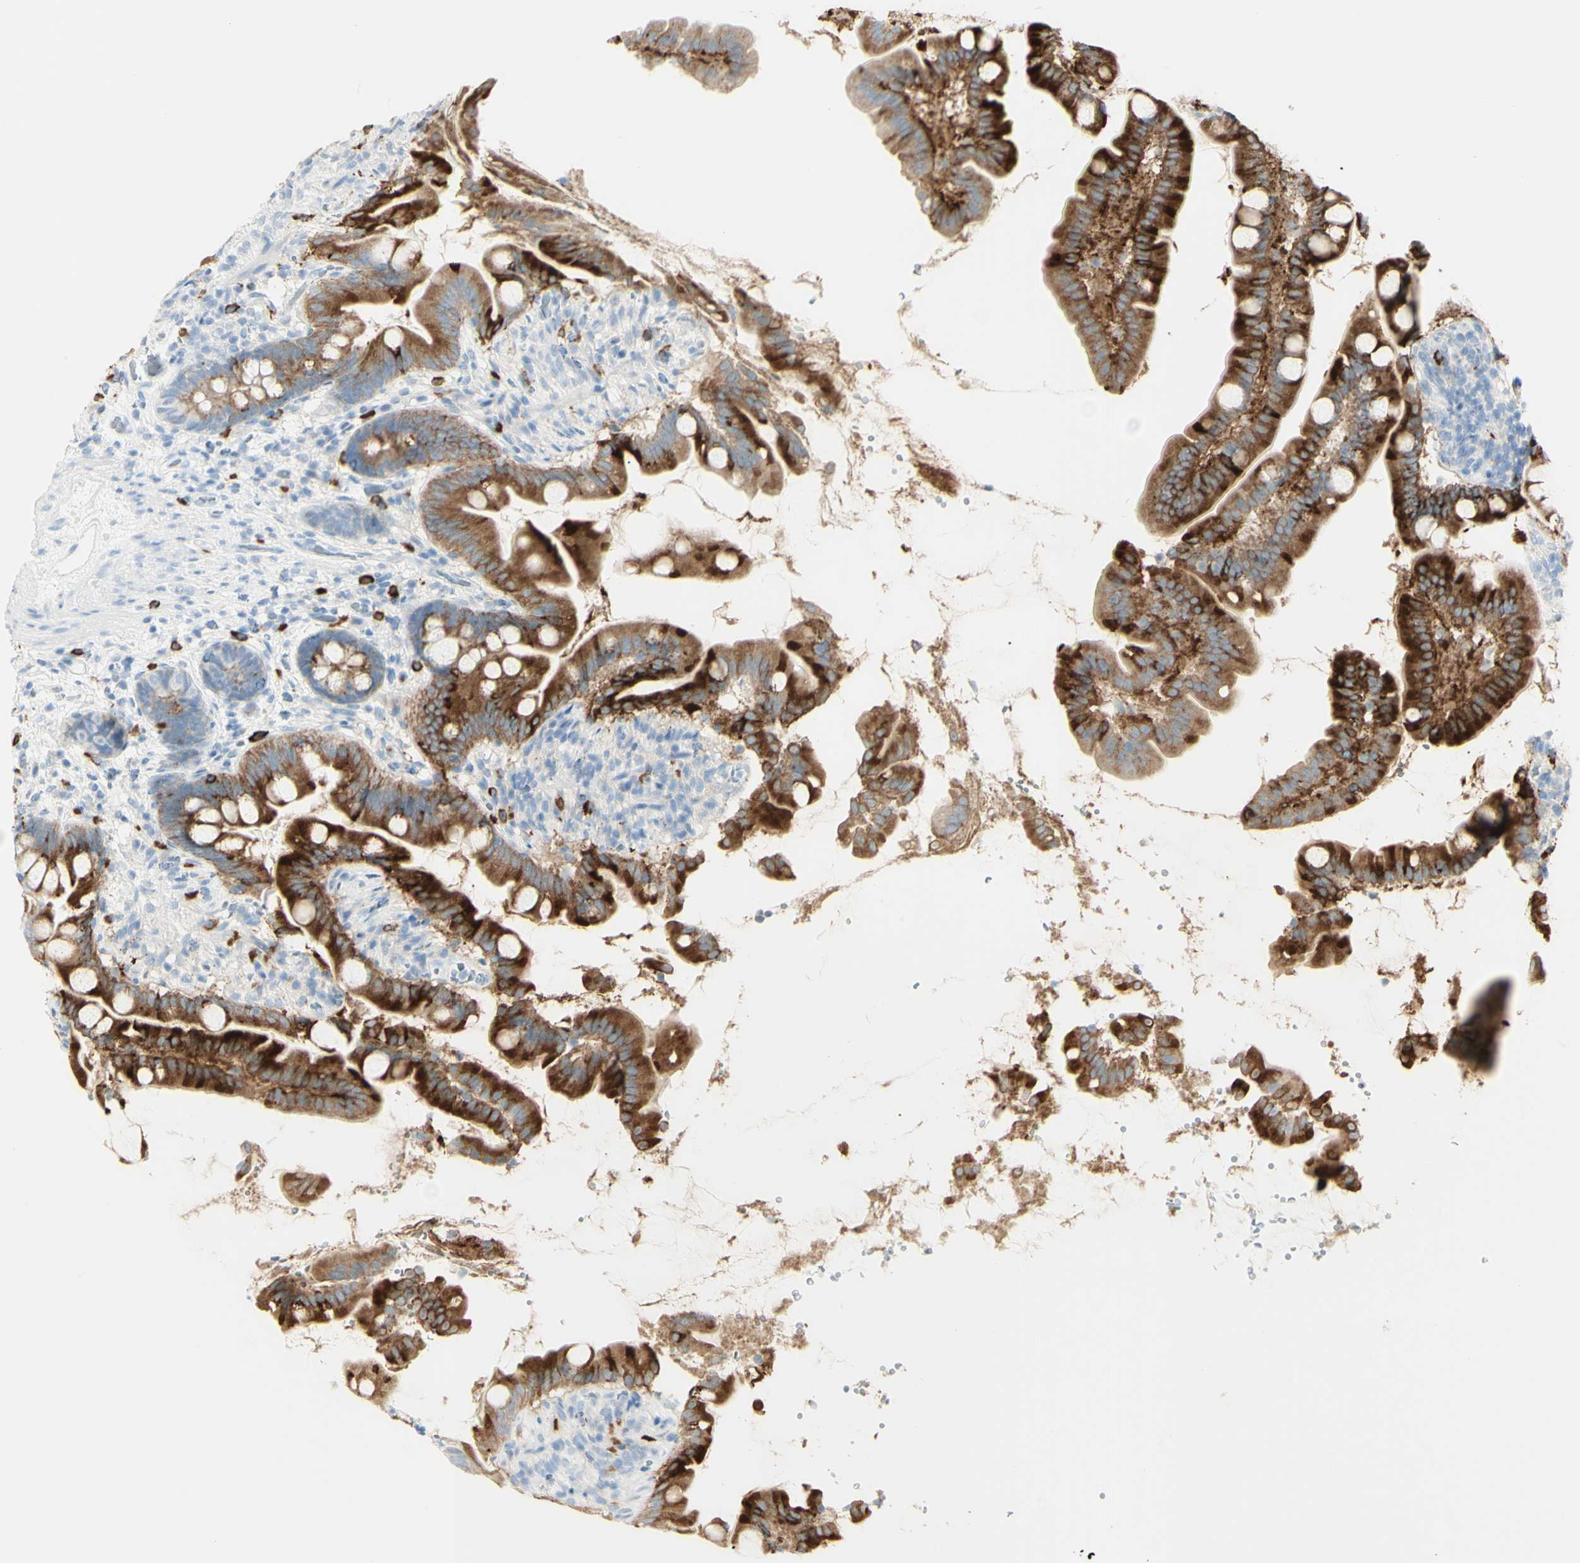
{"staining": {"intensity": "strong", "quantity": ">75%", "location": "cytoplasmic/membranous"}, "tissue": "small intestine", "cell_type": "Glandular cells", "image_type": "normal", "snomed": [{"axis": "morphology", "description": "Normal tissue, NOS"}, {"axis": "topography", "description": "Small intestine"}], "caption": "Approximately >75% of glandular cells in unremarkable human small intestine exhibit strong cytoplasmic/membranous protein expression as visualized by brown immunohistochemical staining.", "gene": "LETM1", "patient": {"sex": "female", "age": 56}}